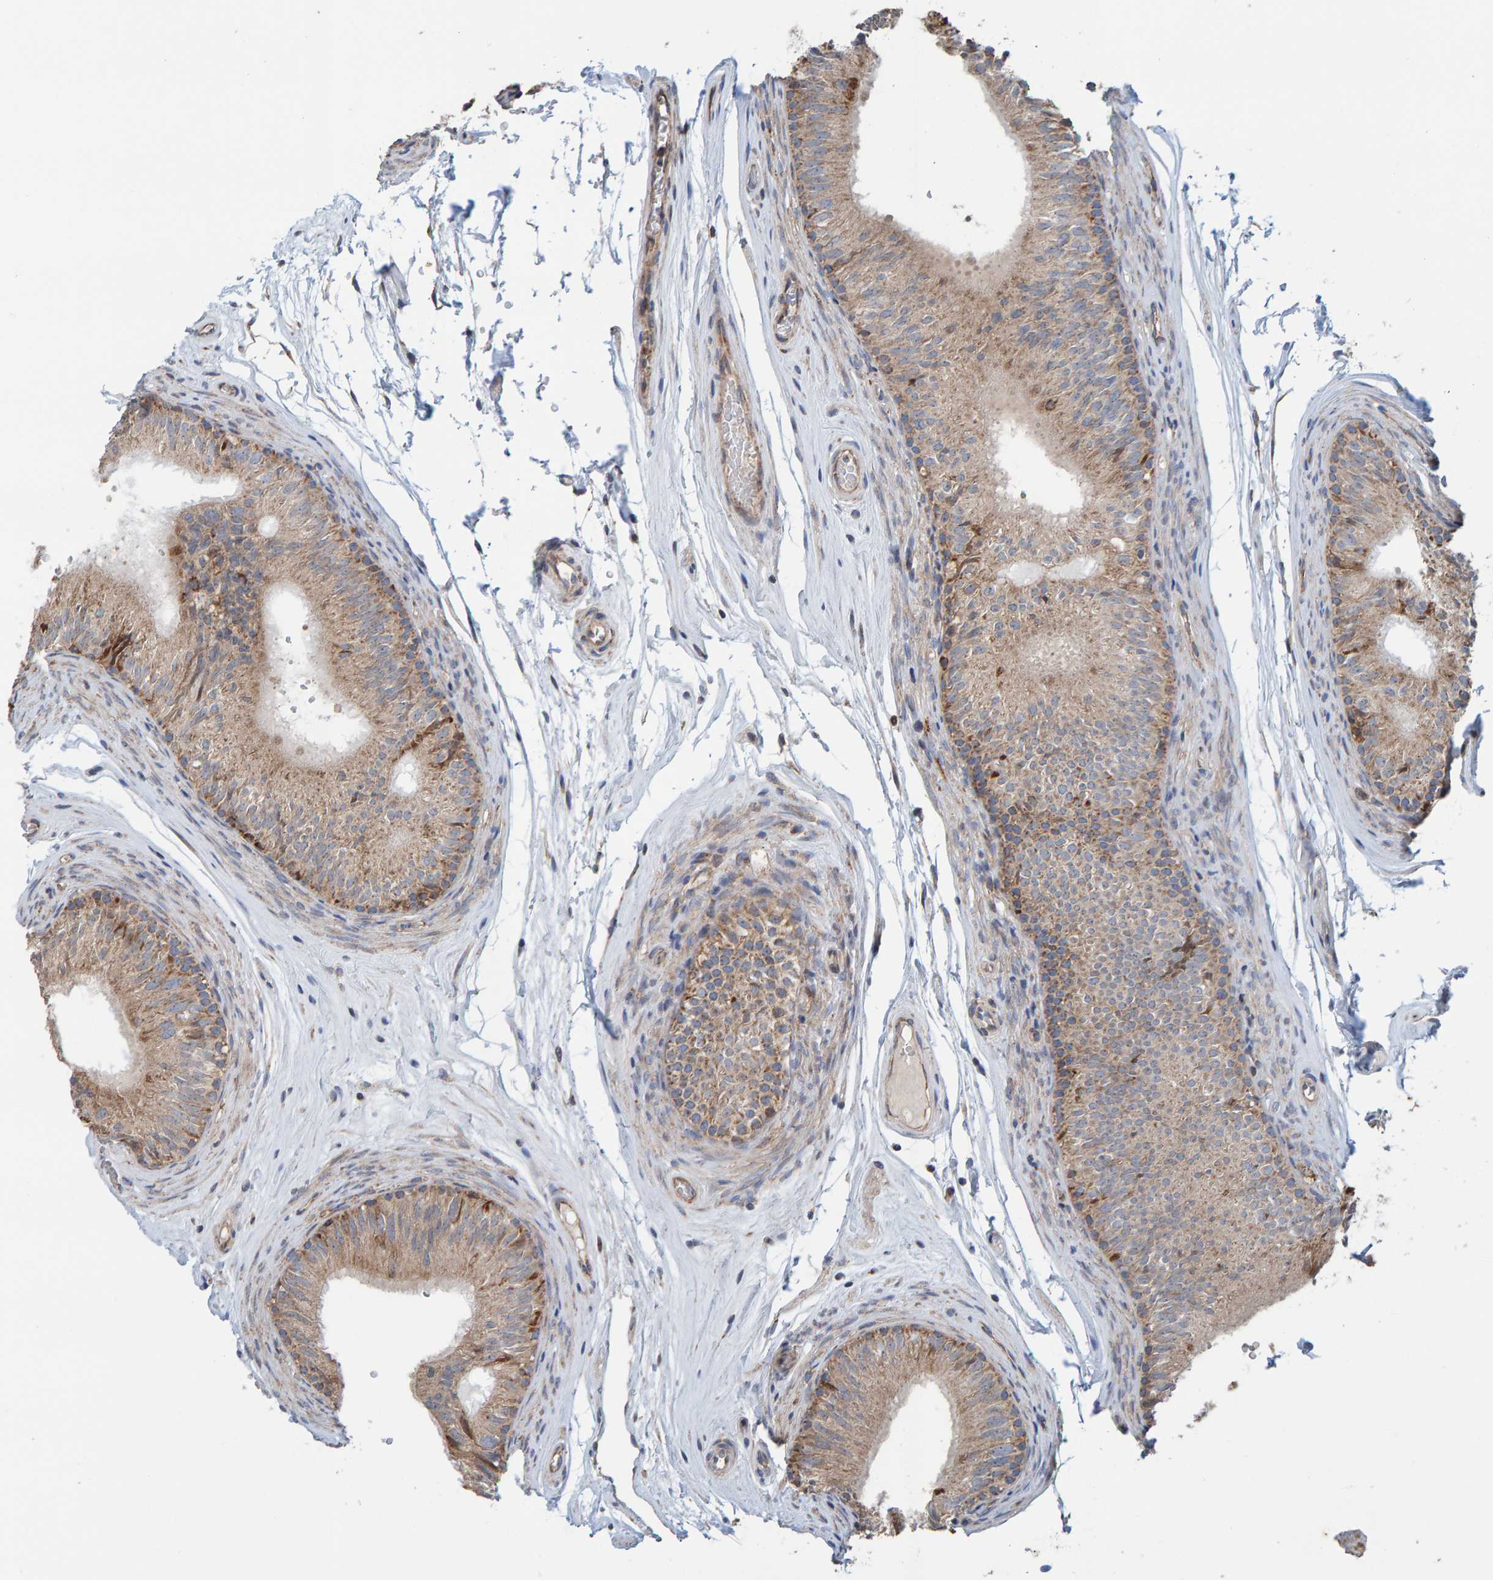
{"staining": {"intensity": "moderate", "quantity": "25%-75%", "location": "cytoplasmic/membranous"}, "tissue": "epididymis", "cell_type": "Glandular cells", "image_type": "normal", "snomed": [{"axis": "morphology", "description": "Normal tissue, NOS"}, {"axis": "topography", "description": "Epididymis"}], "caption": "A brown stain shows moderate cytoplasmic/membranous staining of a protein in glandular cells of benign epididymis.", "gene": "MRPL45", "patient": {"sex": "male", "age": 36}}